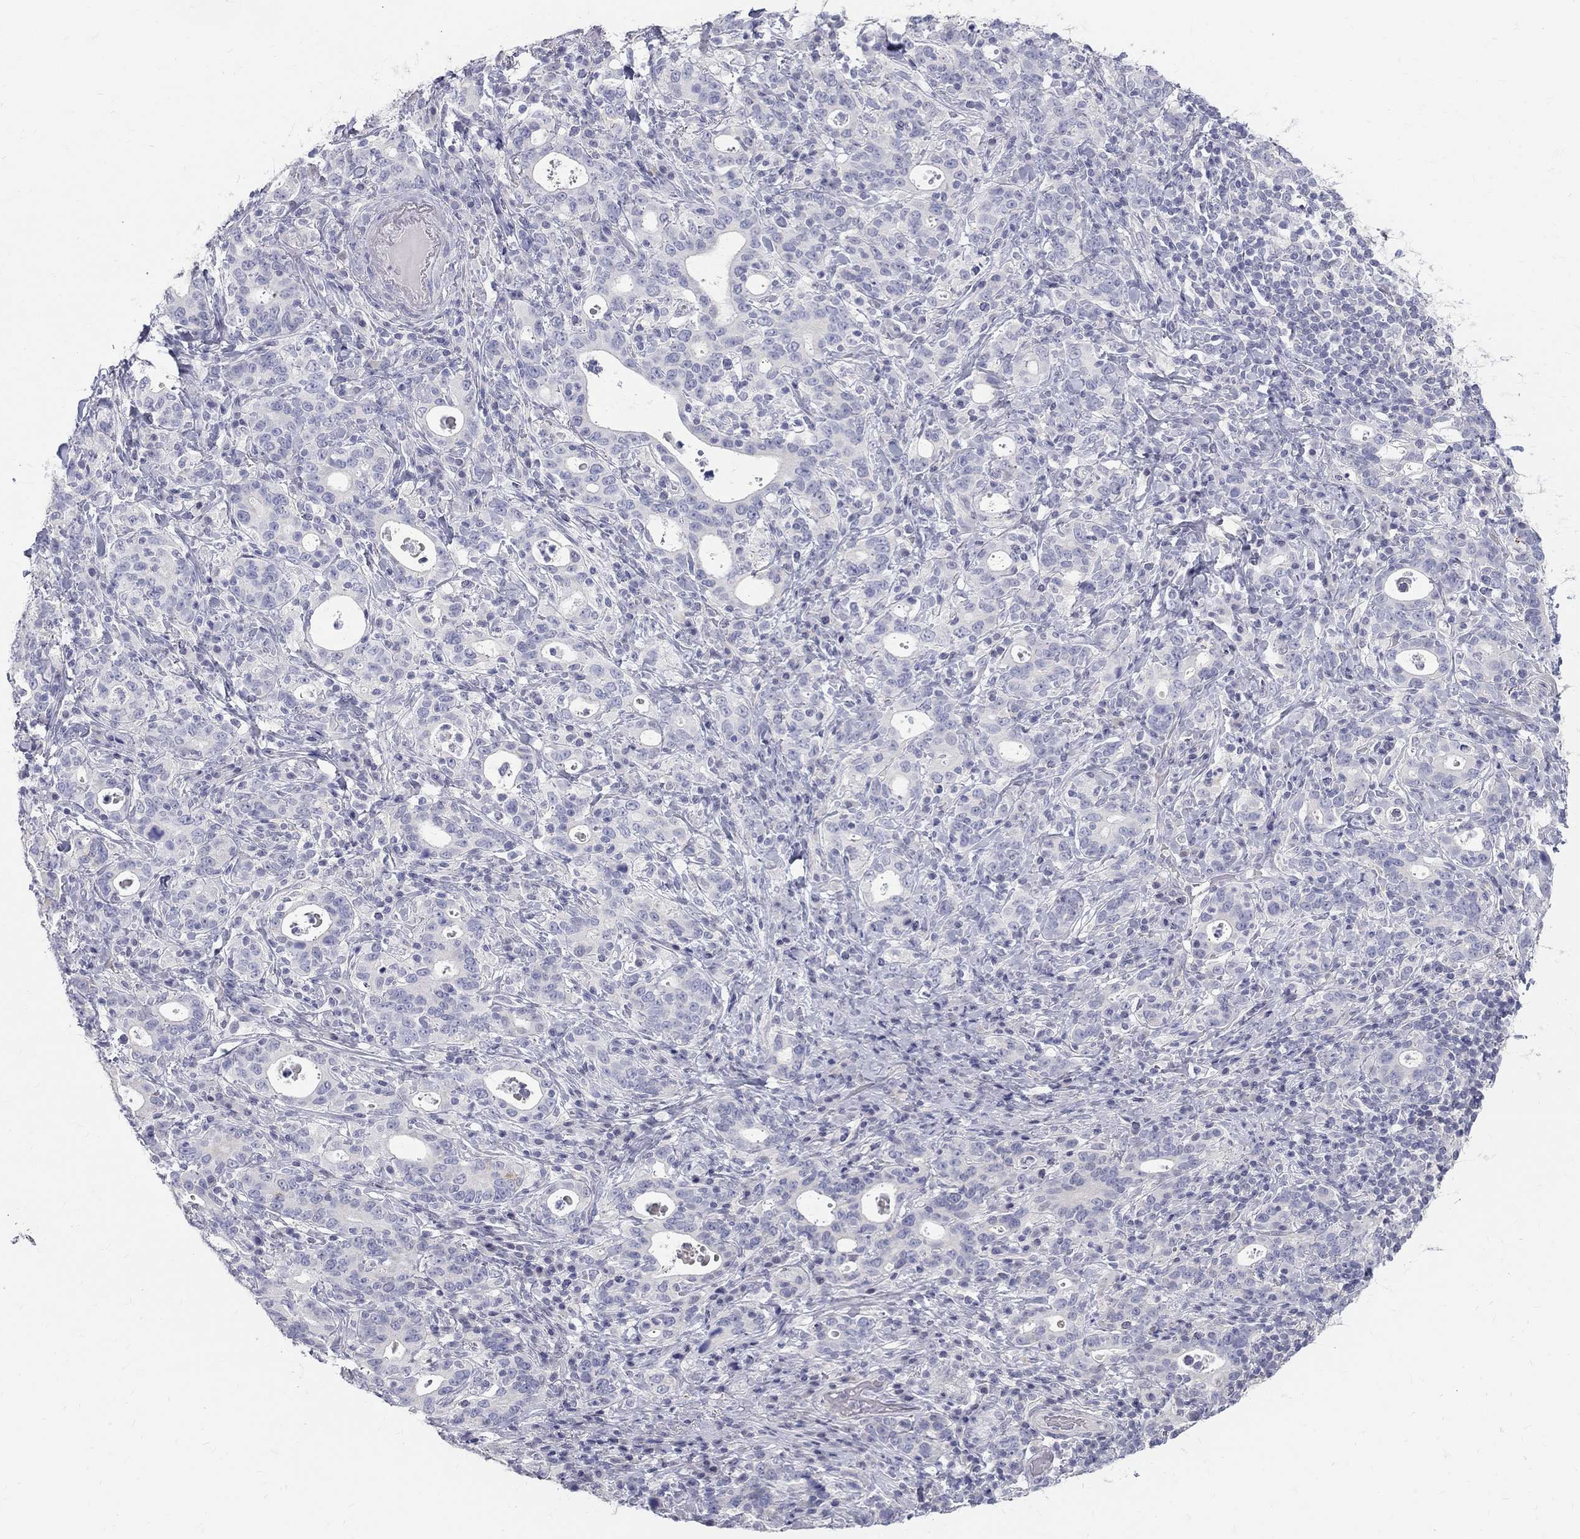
{"staining": {"intensity": "negative", "quantity": "none", "location": "none"}, "tissue": "stomach cancer", "cell_type": "Tumor cells", "image_type": "cancer", "snomed": [{"axis": "morphology", "description": "Adenocarcinoma, NOS"}, {"axis": "topography", "description": "Stomach"}], "caption": "The IHC image has no significant staining in tumor cells of stomach adenocarcinoma tissue.", "gene": "MAGEB6", "patient": {"sex": "male", "age": 79}}